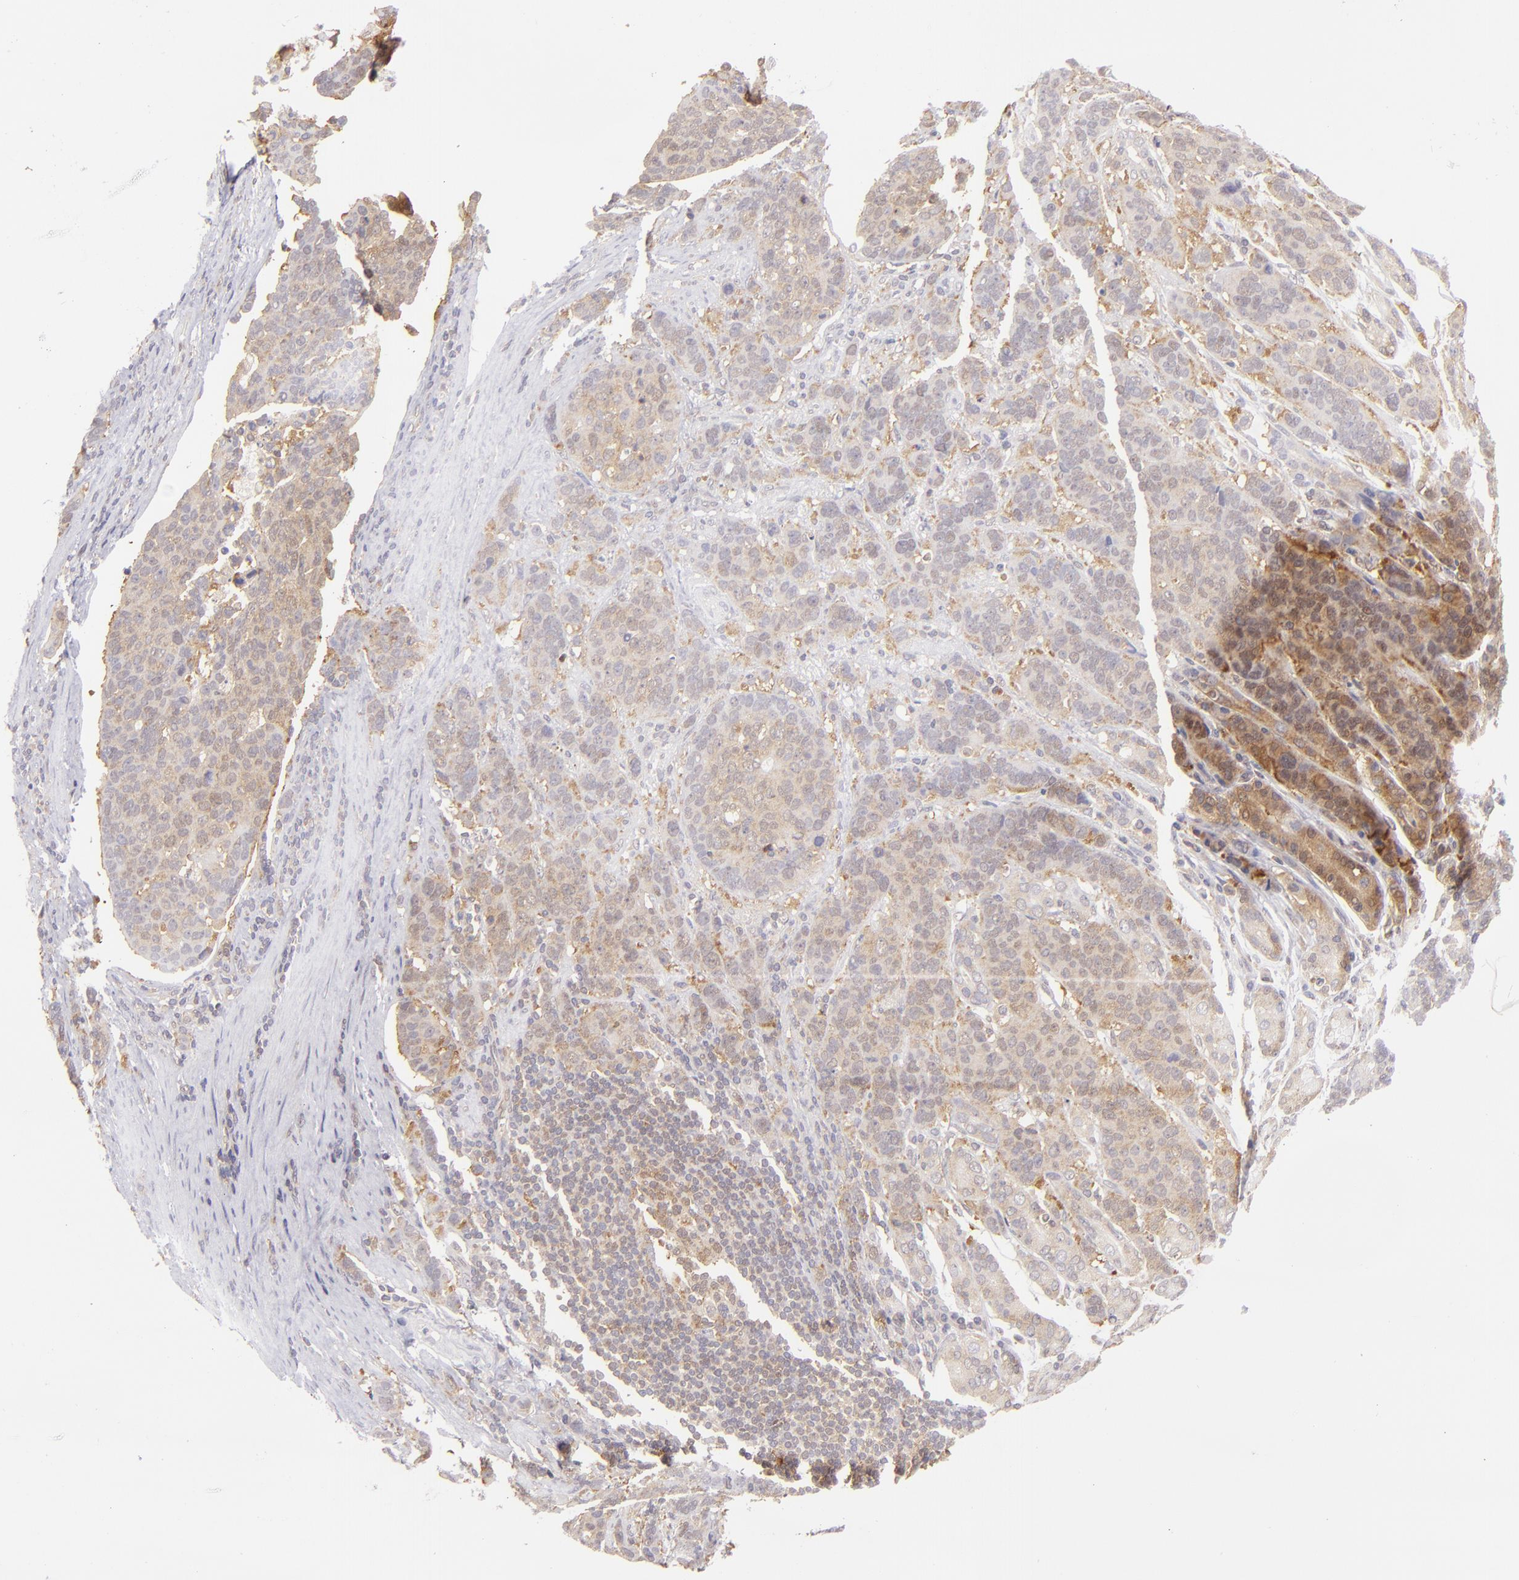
{"staining": {"intensity": "moderate", "quantity": ">75%", "location": "cytoplasmic/membranous"}, "tissue": "stomach cancer", "cell_type": "Tumor cells", "image_type": "cancer", "snomed": [{"axis": "morphology", "description": "Adenocarcinoma, NOS"}, {"axis": "topography", "description": "Stomach, upper"}], "caption": "A high-resolution photomicrograph shows immunohistochemistry (IHC) staining of stomach cancer (adenocarcinoma), which reveals moderate cytoplasmic/membranous staining in about >75% of tumor cells.", "gene": "PTPN13", "patient": {"sex": "male", "age": 71}}